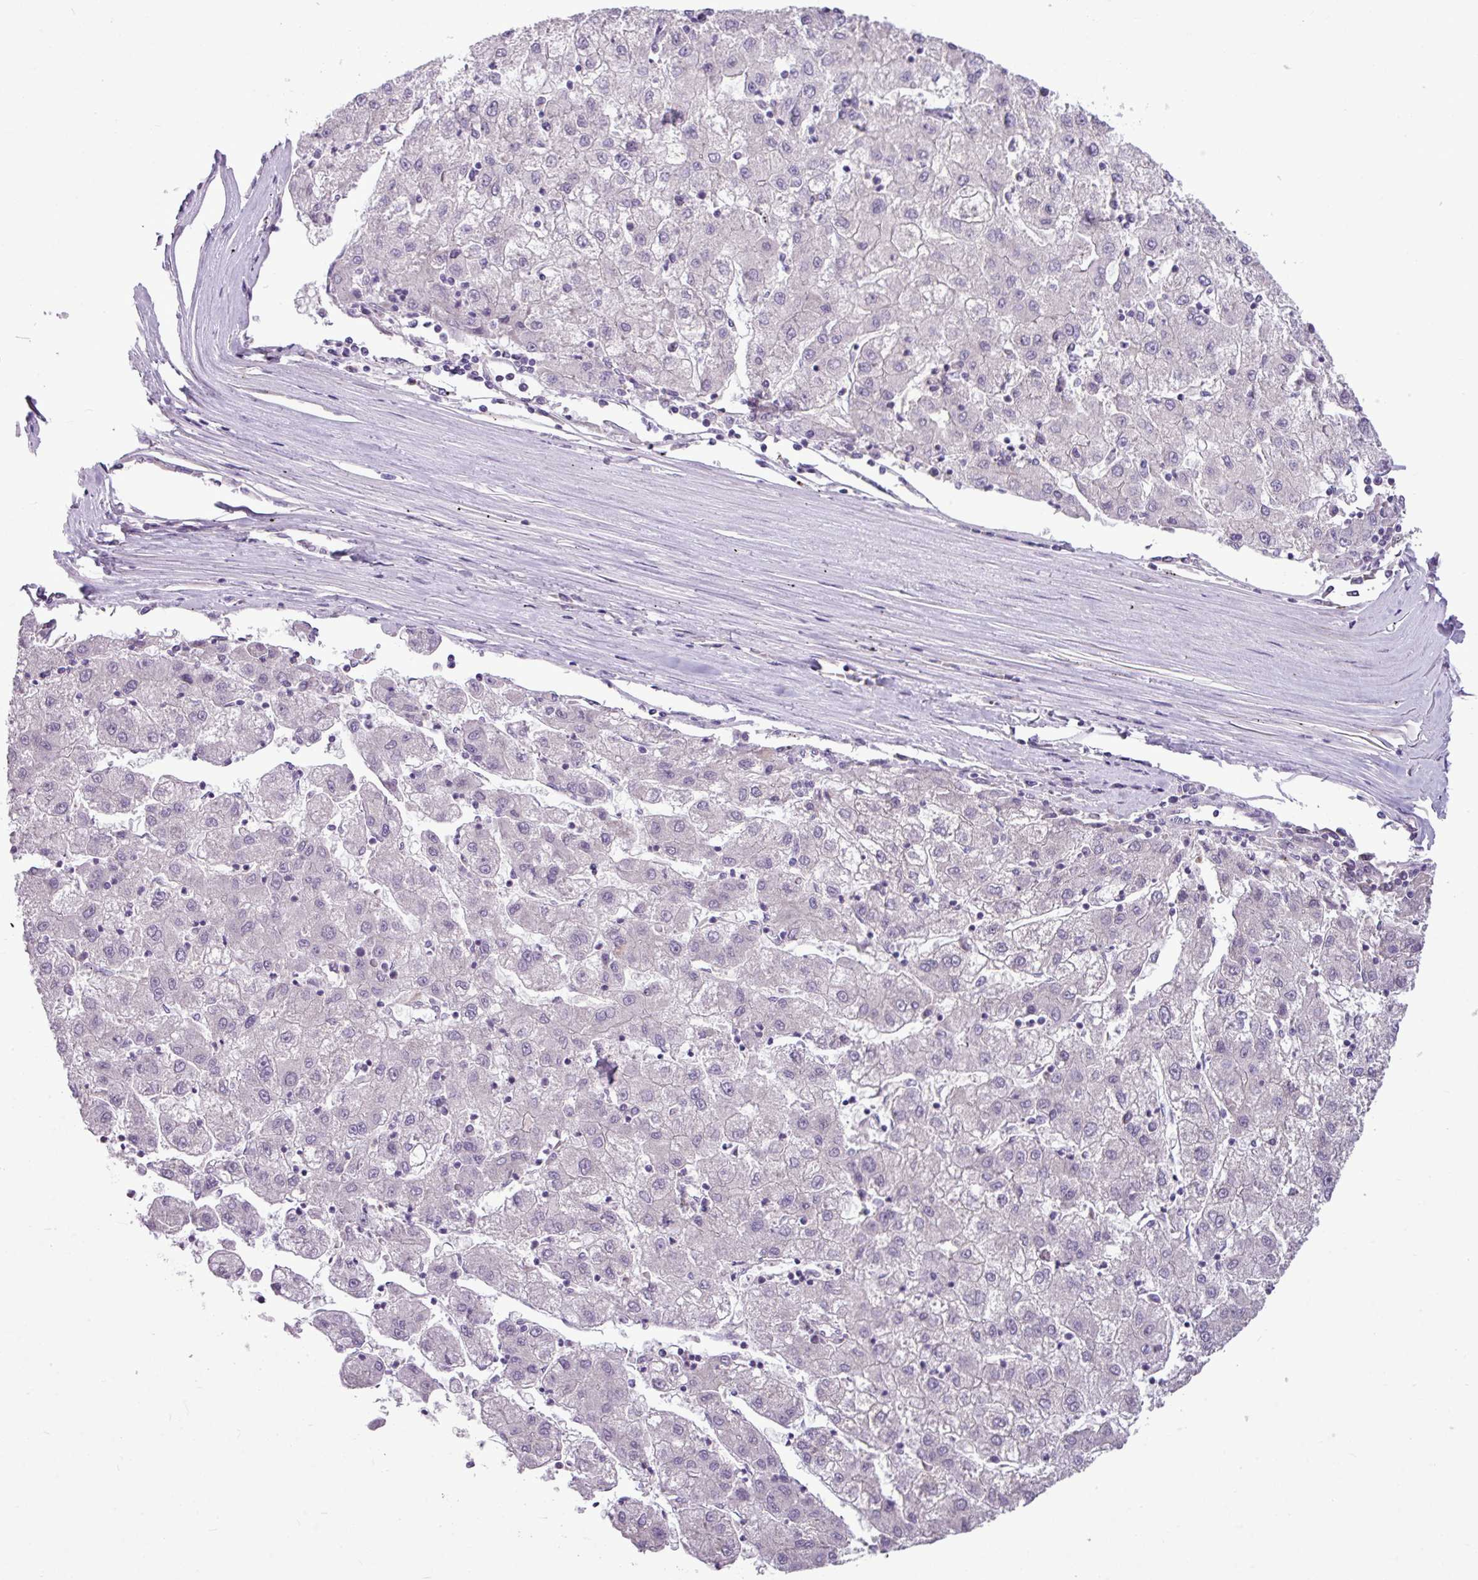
{"staining": {"intensity": "negative", "quantity": "none", "location": "none"}, "tissue": "liver cancer", "cell_type": "Tumor cells", "image_type": "cancer", "snomed": [{"axis": "morphology", "description": "Carcinoma, Hepatocellular, NOS"}, {"axis": "topography", "description": "Liver"}], "caption": "Photomicrograph shows no significant protein expression in tumor cells of liver cancer (hepatocellular carcinoma).", "gene": "IL17A", "patient": {"sex": "male", "age": 72}}